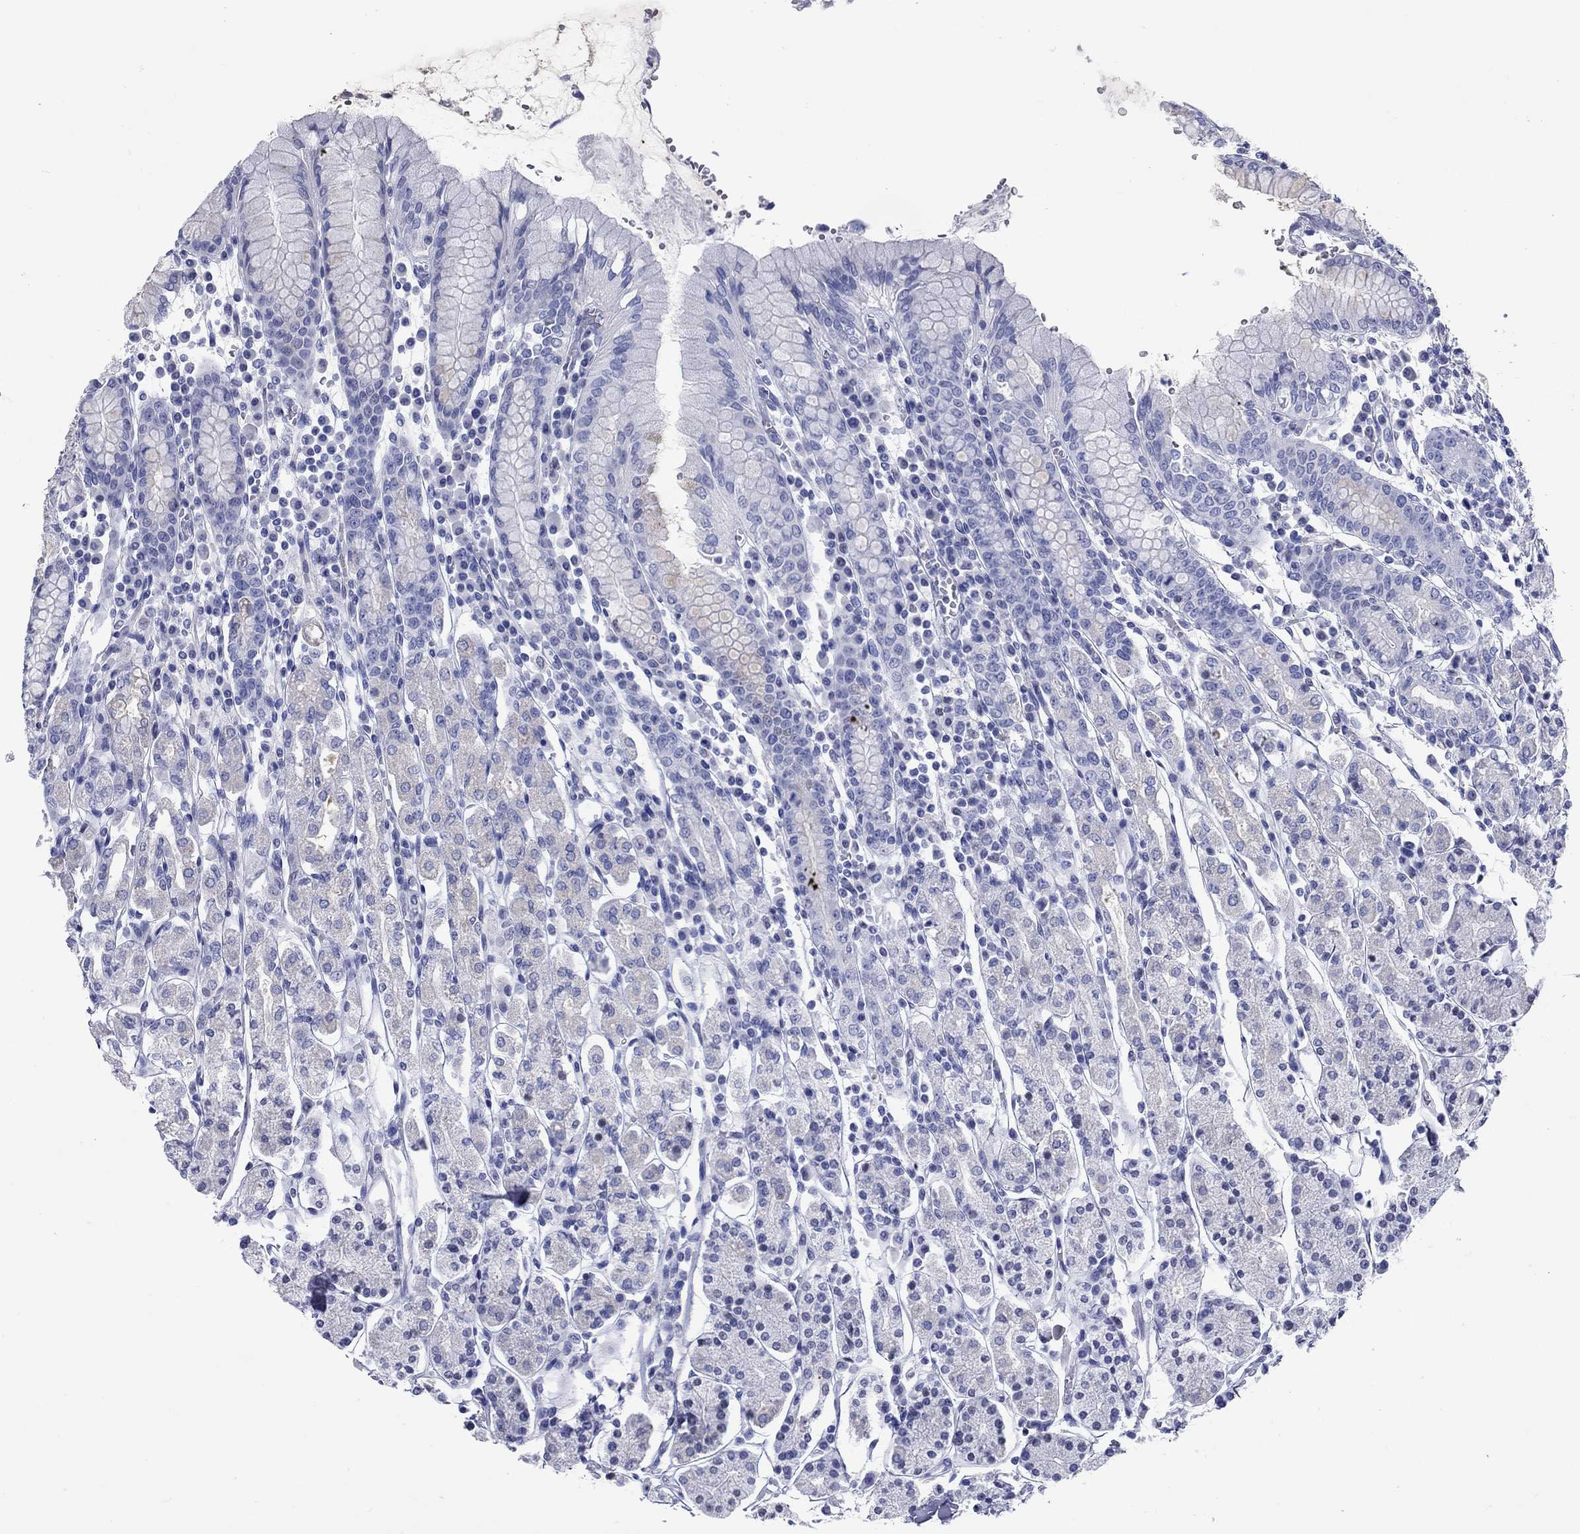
{"staining": {"intensity": "negative", "quantity": "none", "location": "none"}, "tissue": "stomach", "cell_type": "Glandular cells", "image_type": "normal", "snomed": [{"axis": "morphology", "description": "Normal tissue, NOS"}, {"axis": "topography", "description": "Stomach, upper"}, {"axis": "topography", "description": "Stomach"}], "caption": "DAB (3,3'-diaminobenzidine) immunohistochemical staining of benign stomach exhibits no significant expression in glandular cells. (DAB (3,3'-diaminobenzidine) immunohistochemistry, high magnification).", "gene": "CCNA1", "patient": {"sex": "male", "age": 62}}